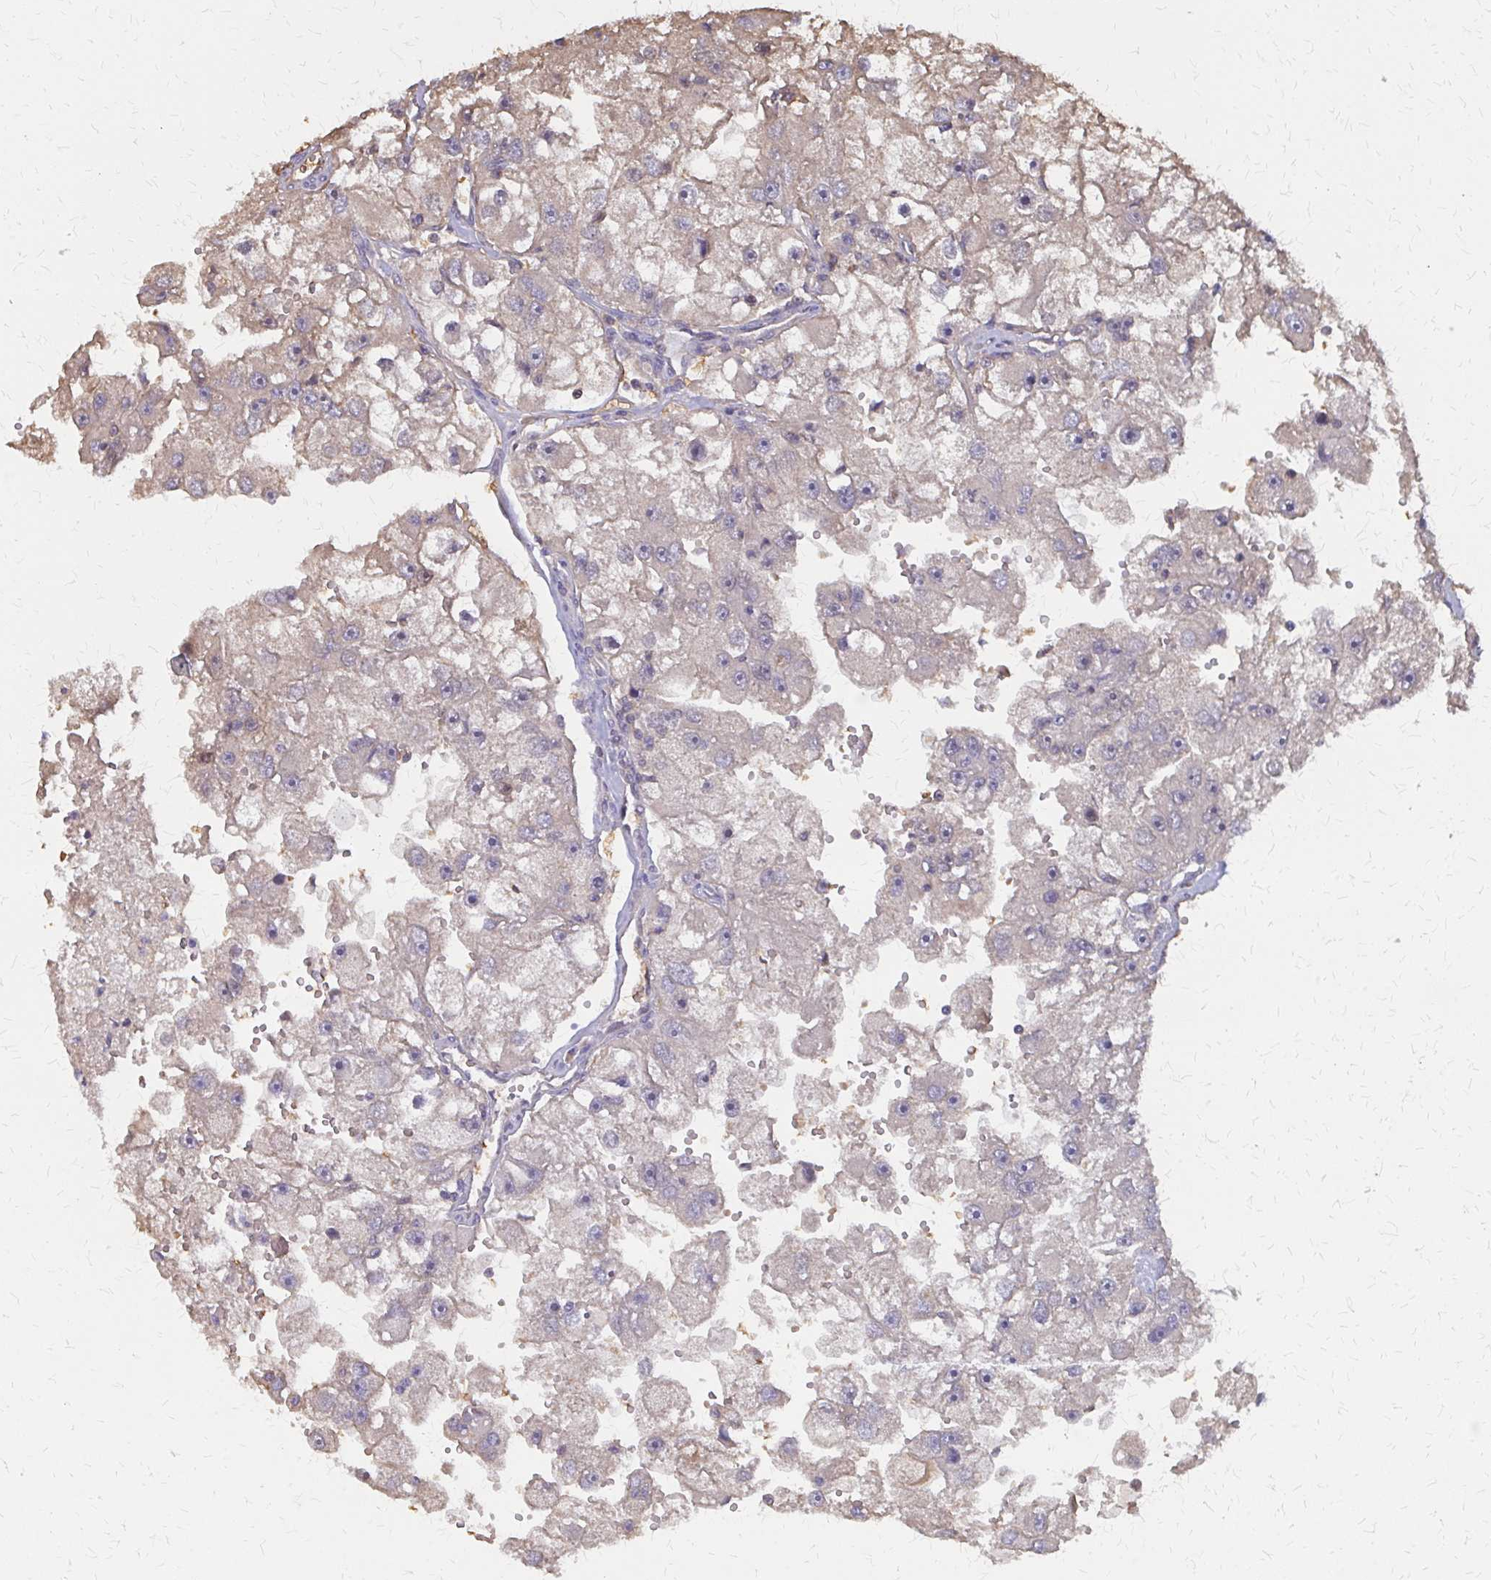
{"staining": {"intensity": "negative", "quantity": "none", "location": "none"}, "tissue": "renal cancer", "cell_type": "Tumor cells", "image_type": "cancer", "snomed": [{"axis": "morphology", "description": "Adenocarcinoma, NOS"}, {"axis": "topography", "description": "Kidney"}], "caption": "Tumor cells show no significant protein expression in renal cancer (adenocarcinoma).", "gene": "IFI44L", "patient": {"sex": "male", "age": 63}}